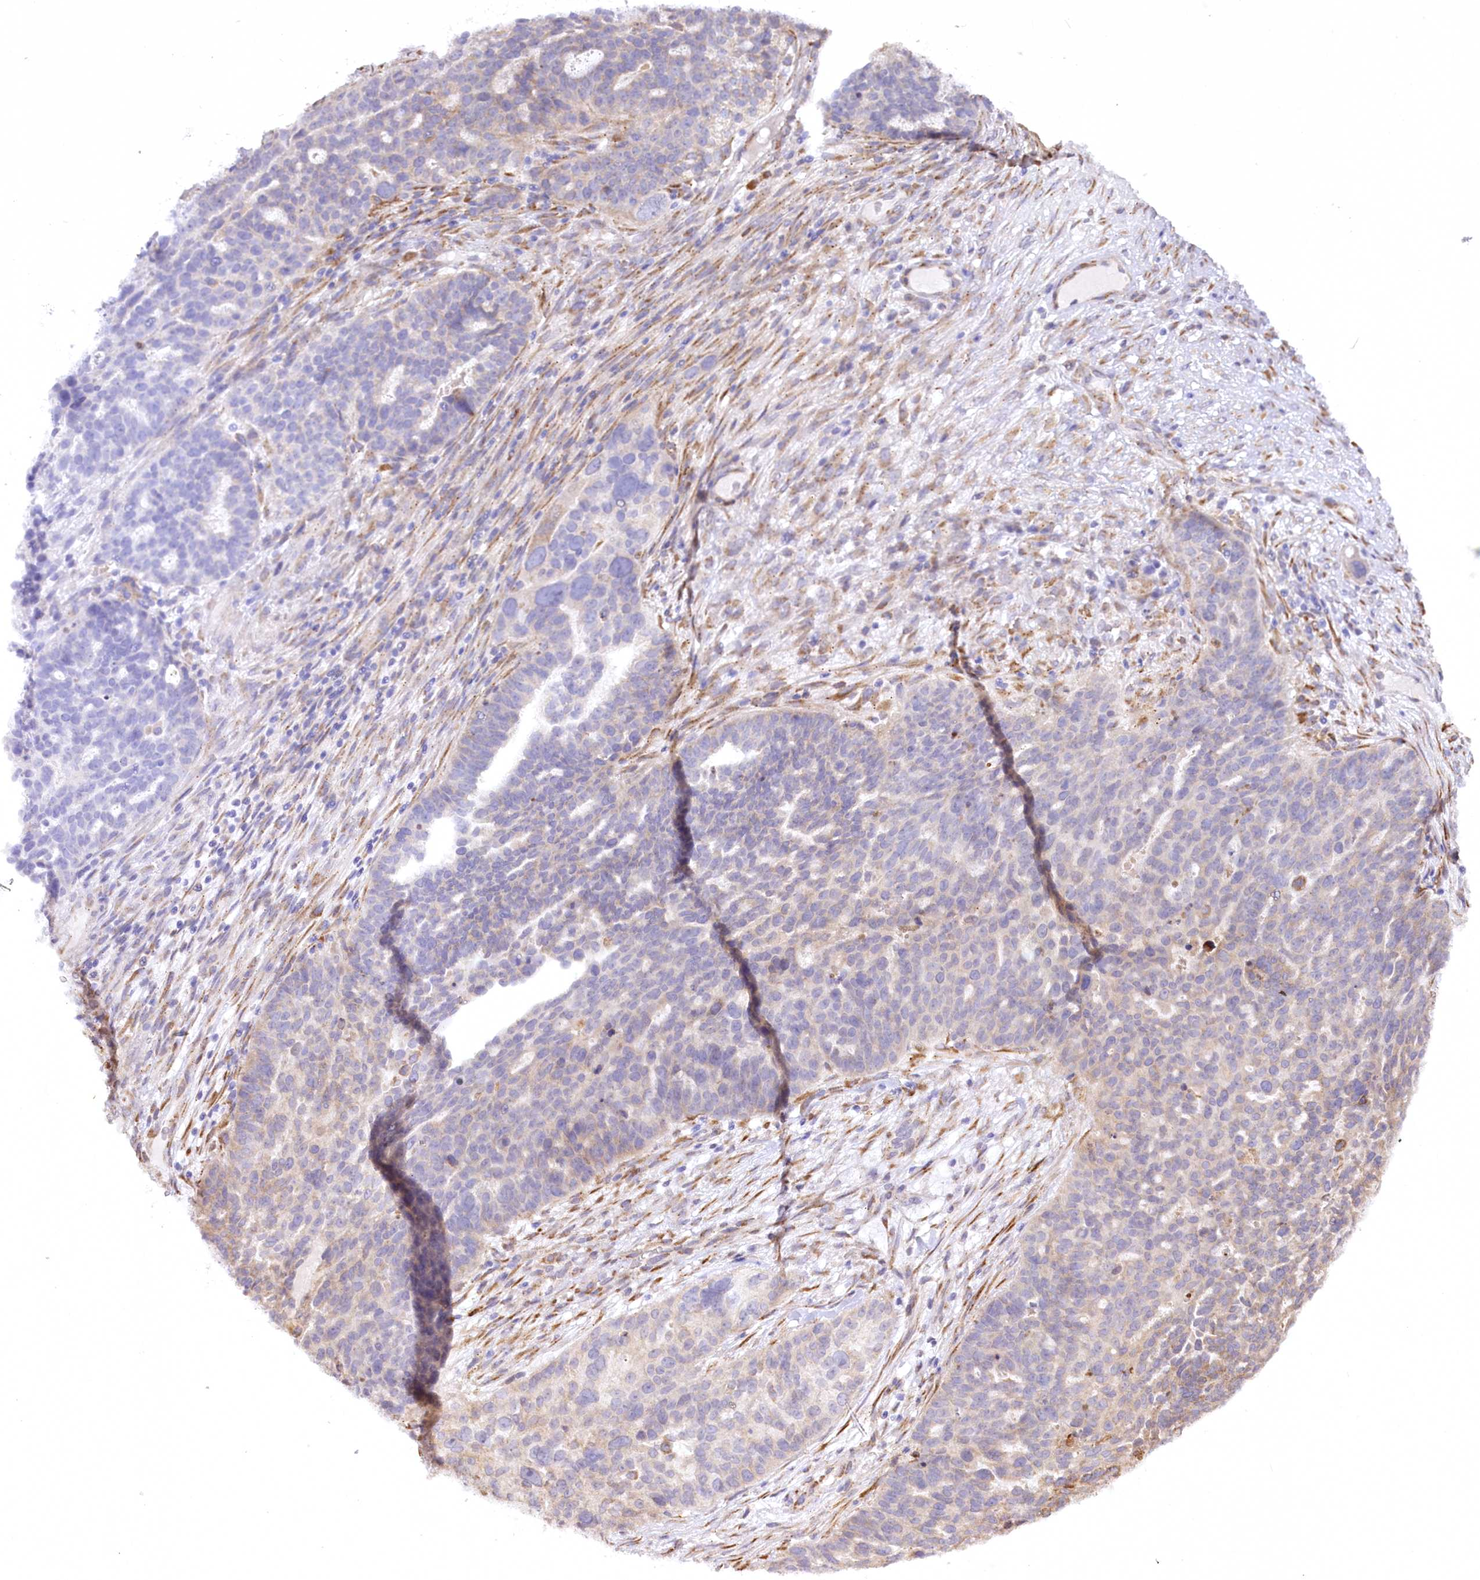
{"staining": {"intensity": "weak", "quantity": "<25%", "location": "cytoplasmic/membranous"}, "tissue": "ovarian cancer", "cell_type": "Tumor cells", "image_type": "cancer", "snomed": [{"axis": "morphology", "description": "Cystadenocarcinoma, serous, NOS"}, {"axis": "topography", "description": "Ovary"}], "caption": "High power microscopy histopathology image of an immunohistochemistry (IHC) image of ovarian cancer (serous cystadenocarcinoma), revealing no significant positivity in tumor cells.", "gene": "NCKAP5", "patient": {"sex": "female", "age": 59}}